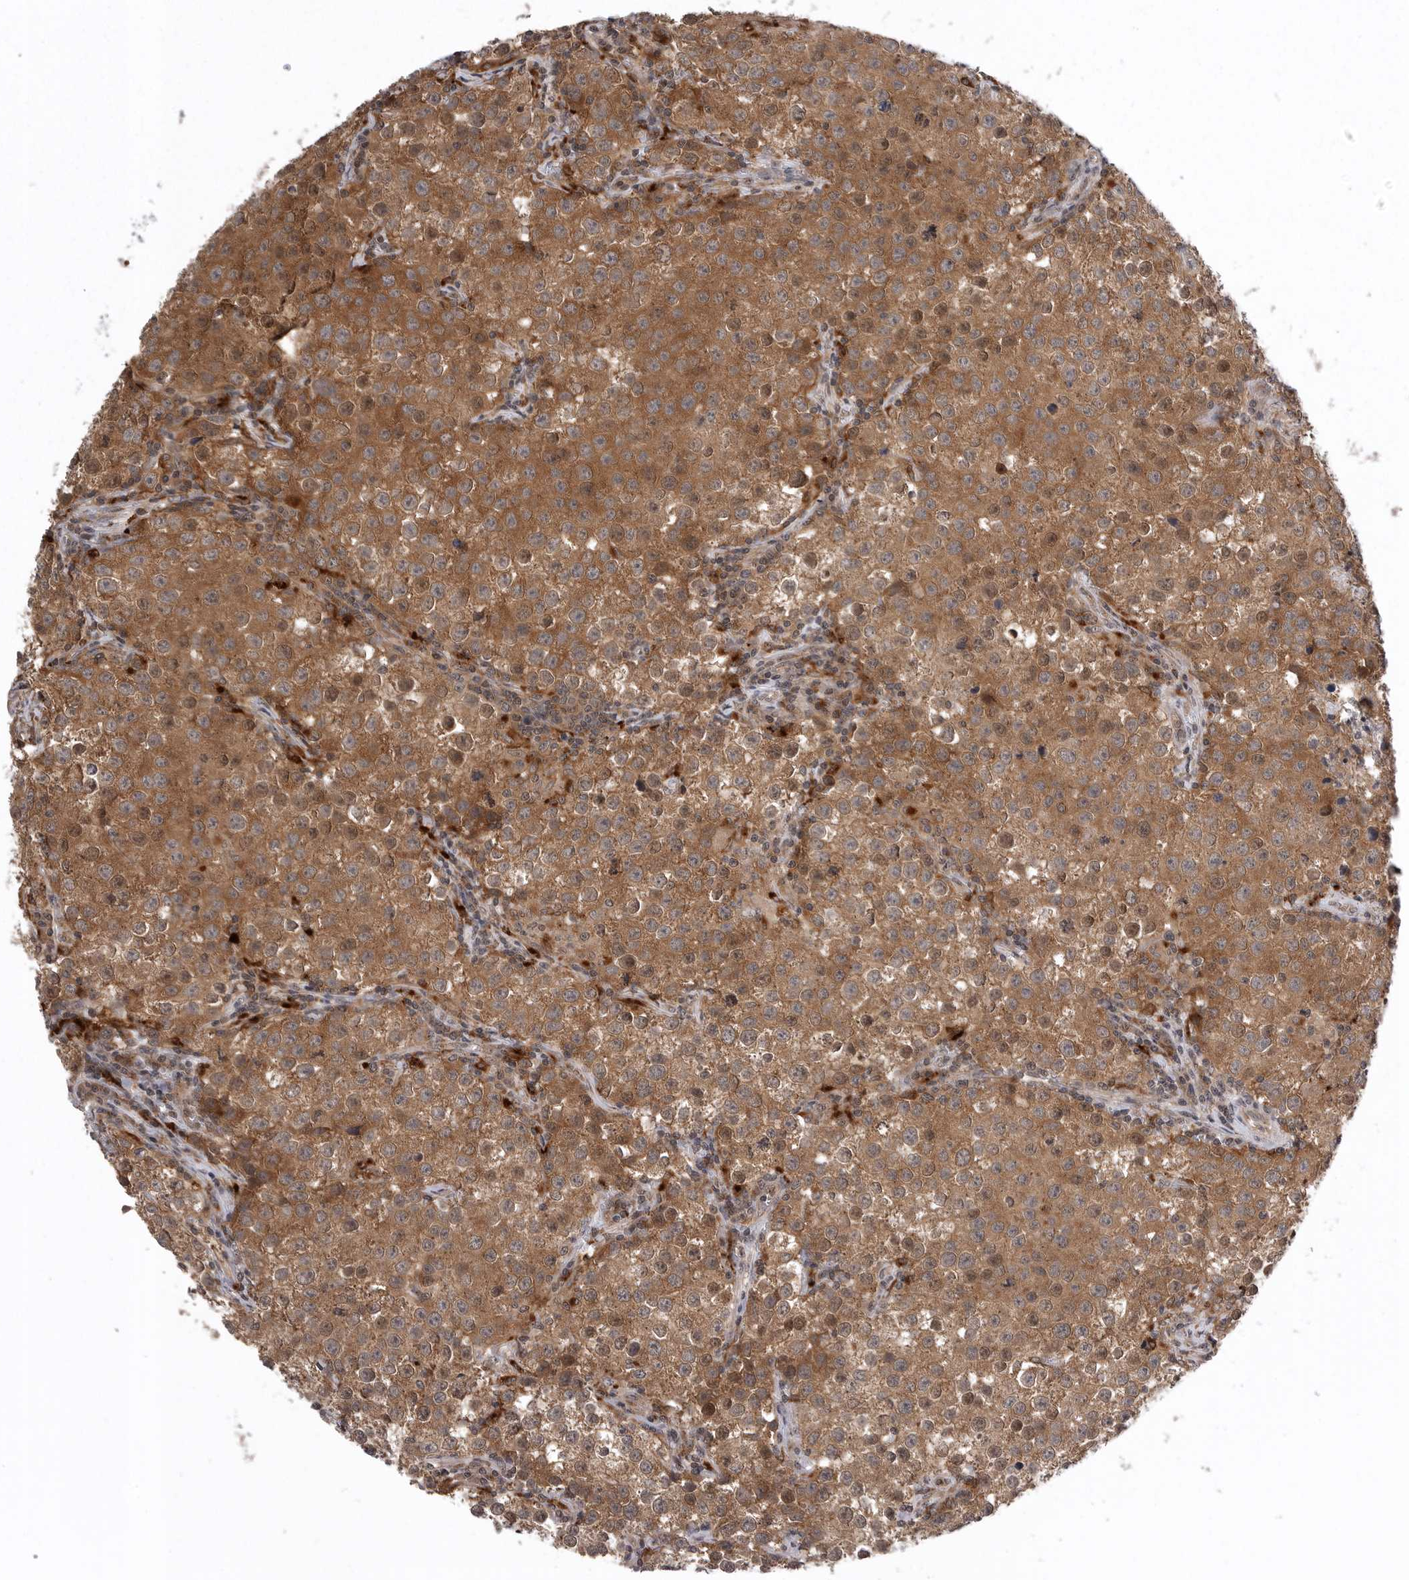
{"staining": {"intensity": "moderate", "quantity": ">75%", "location": "cytoplasmic/membranous,nuclear"}, "tissue": "testis cancer", "cell_type": "Tumor cells", "image_type": "cancer", "snomed": [{"axis": "morphology", "description": "Seminoma, NOS"}, {"axis": "morphology", "description": "Carcinoma, Embryonal, NOS"}, {"axis": "topography", "description": "Testis"}], "caption": "DAB immunohistochemical staining of human testis embryonal carcinoma reveals moderate cytoplasmic/membranous and nuclear protein positivity in approximately >75% of tumor cells.", "gene": "AOAH", "patient": {"sex": "male", "age": 43}}